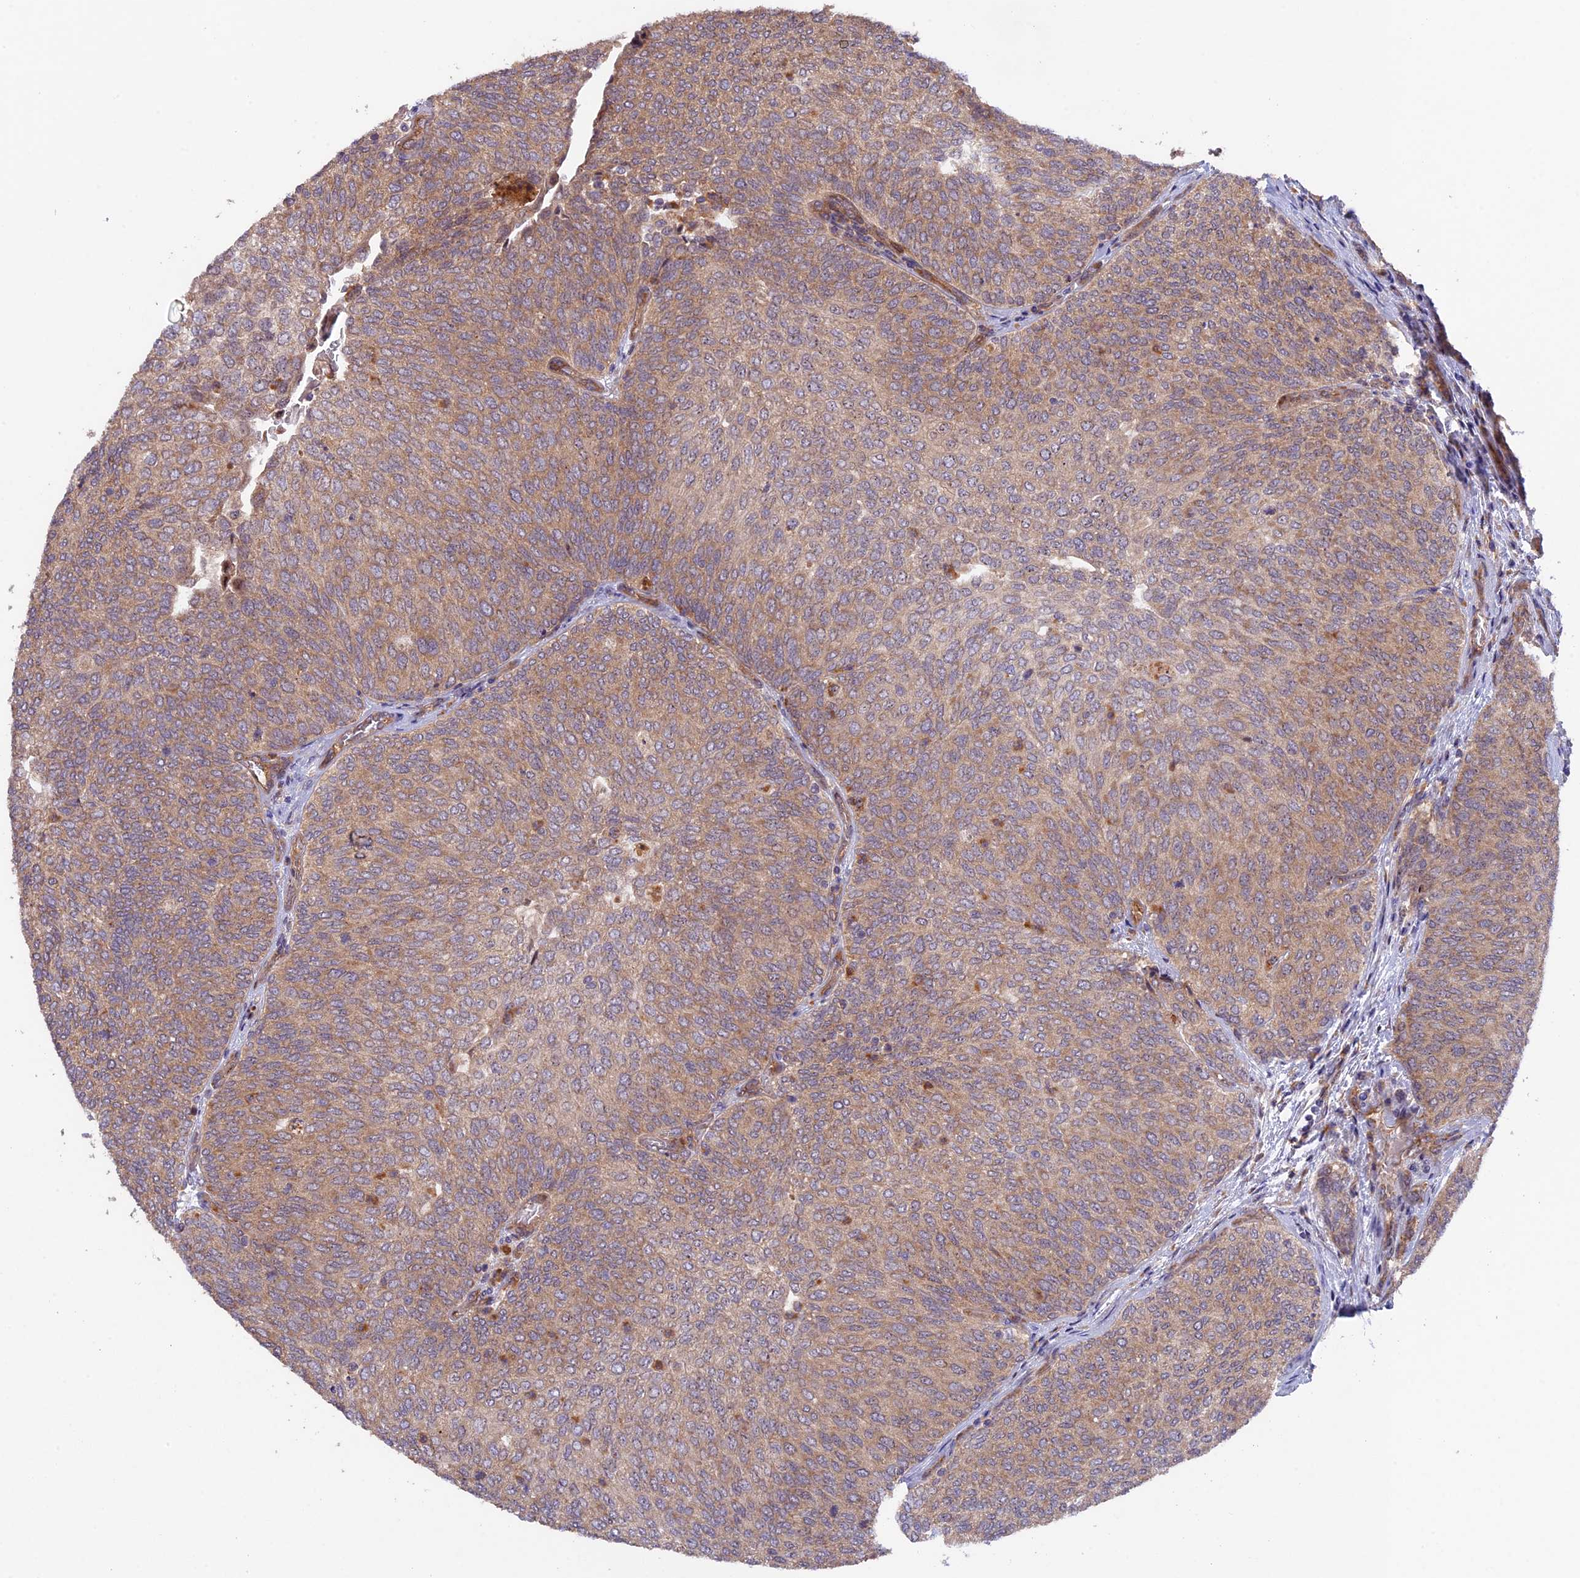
{"staining": {"intensity": "moderate", "quantity": ">75%", "location": "cytoplasmic/membranous"}, "tissue": "urothelial cancer", "cell_type": "Tumor cells", "image_type": "cancer", "snomed": [{"axis": "morphology", "description": "Urothelial carcinoma, Low grade"}, {"axis": "topography", "description": "Urinary bladder"}], "caption": "Urothelial carcinoma (low-grade) stained with DAB immunohistochemistry exhibits medium levels of moderate cytoplasmic/membranous expression in about >75% of tumor cells. (Stains: DAB in brown, nuclei in blue, Microscopy: brightfield microscopy at high magnification).", "gene": "FERMT1", "patient": {"sex": "female", "age": 79}}